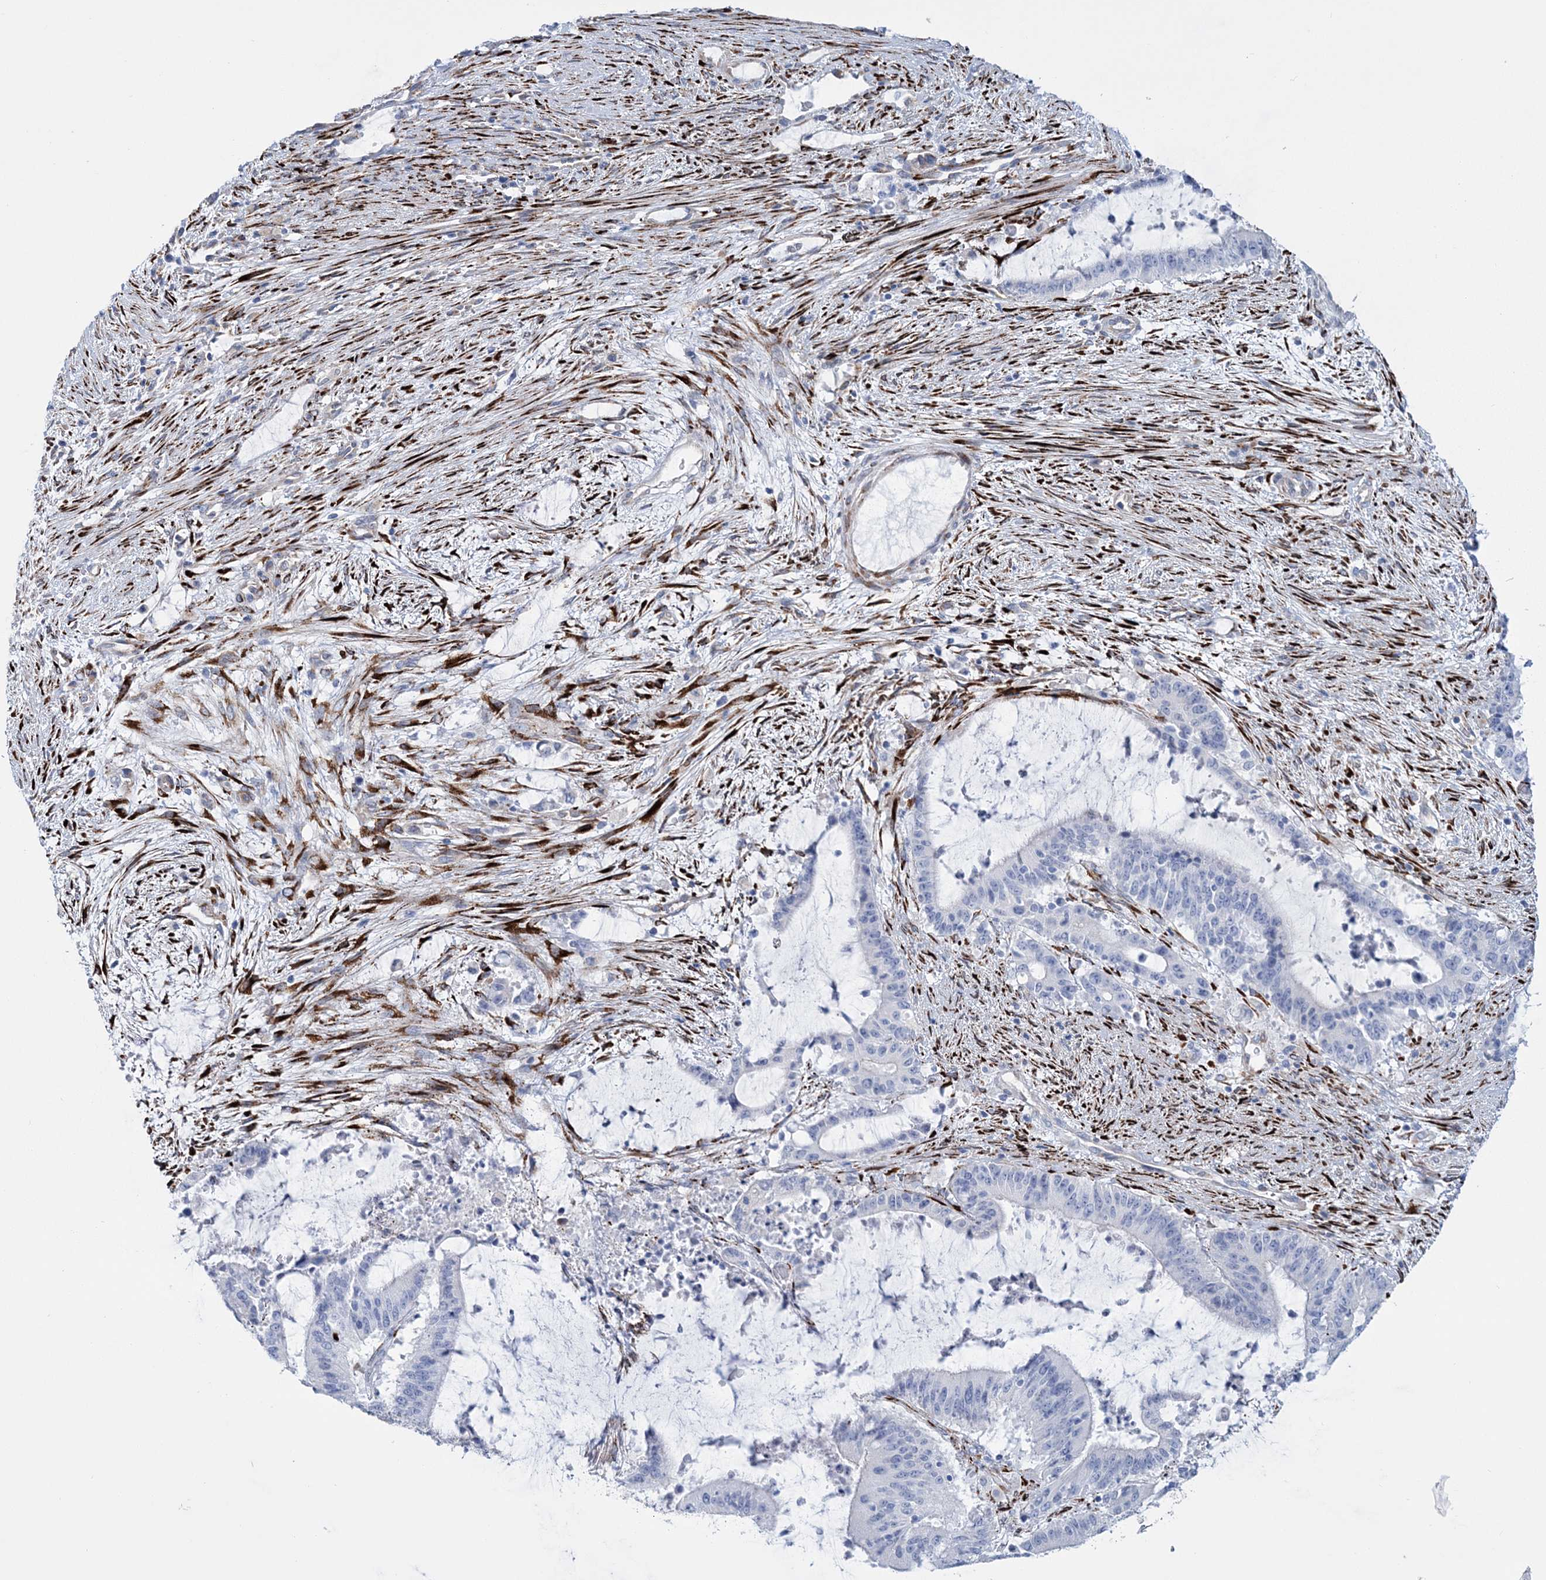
{"staining": {"intensity": "negative", "quantity": "none", "location": "none"}, "tissue": "liver cancer", "cell_type": "Tumor cells", "image_type": "cancer", "snomed": [{"axis": "morphology", "description": "Normal tissue, NOS"}, {"axis": "morphology", "description": "Cholangiocarcinoma"}, {"axis": "topography", "description": "Liver"}, {"axis": "topography", "description": "Peripheral nerve tissue"}], "caption": "High magnification brightfield microscopy of liver cancer stained with DAB (3,3'-diaminobenzidine) (brown) and counterstained with hematoxylin (blue): tumor cells show no significant staining.", "gene": "RAB11FIP5", "patient": {"sex": "female", "age": 73}}